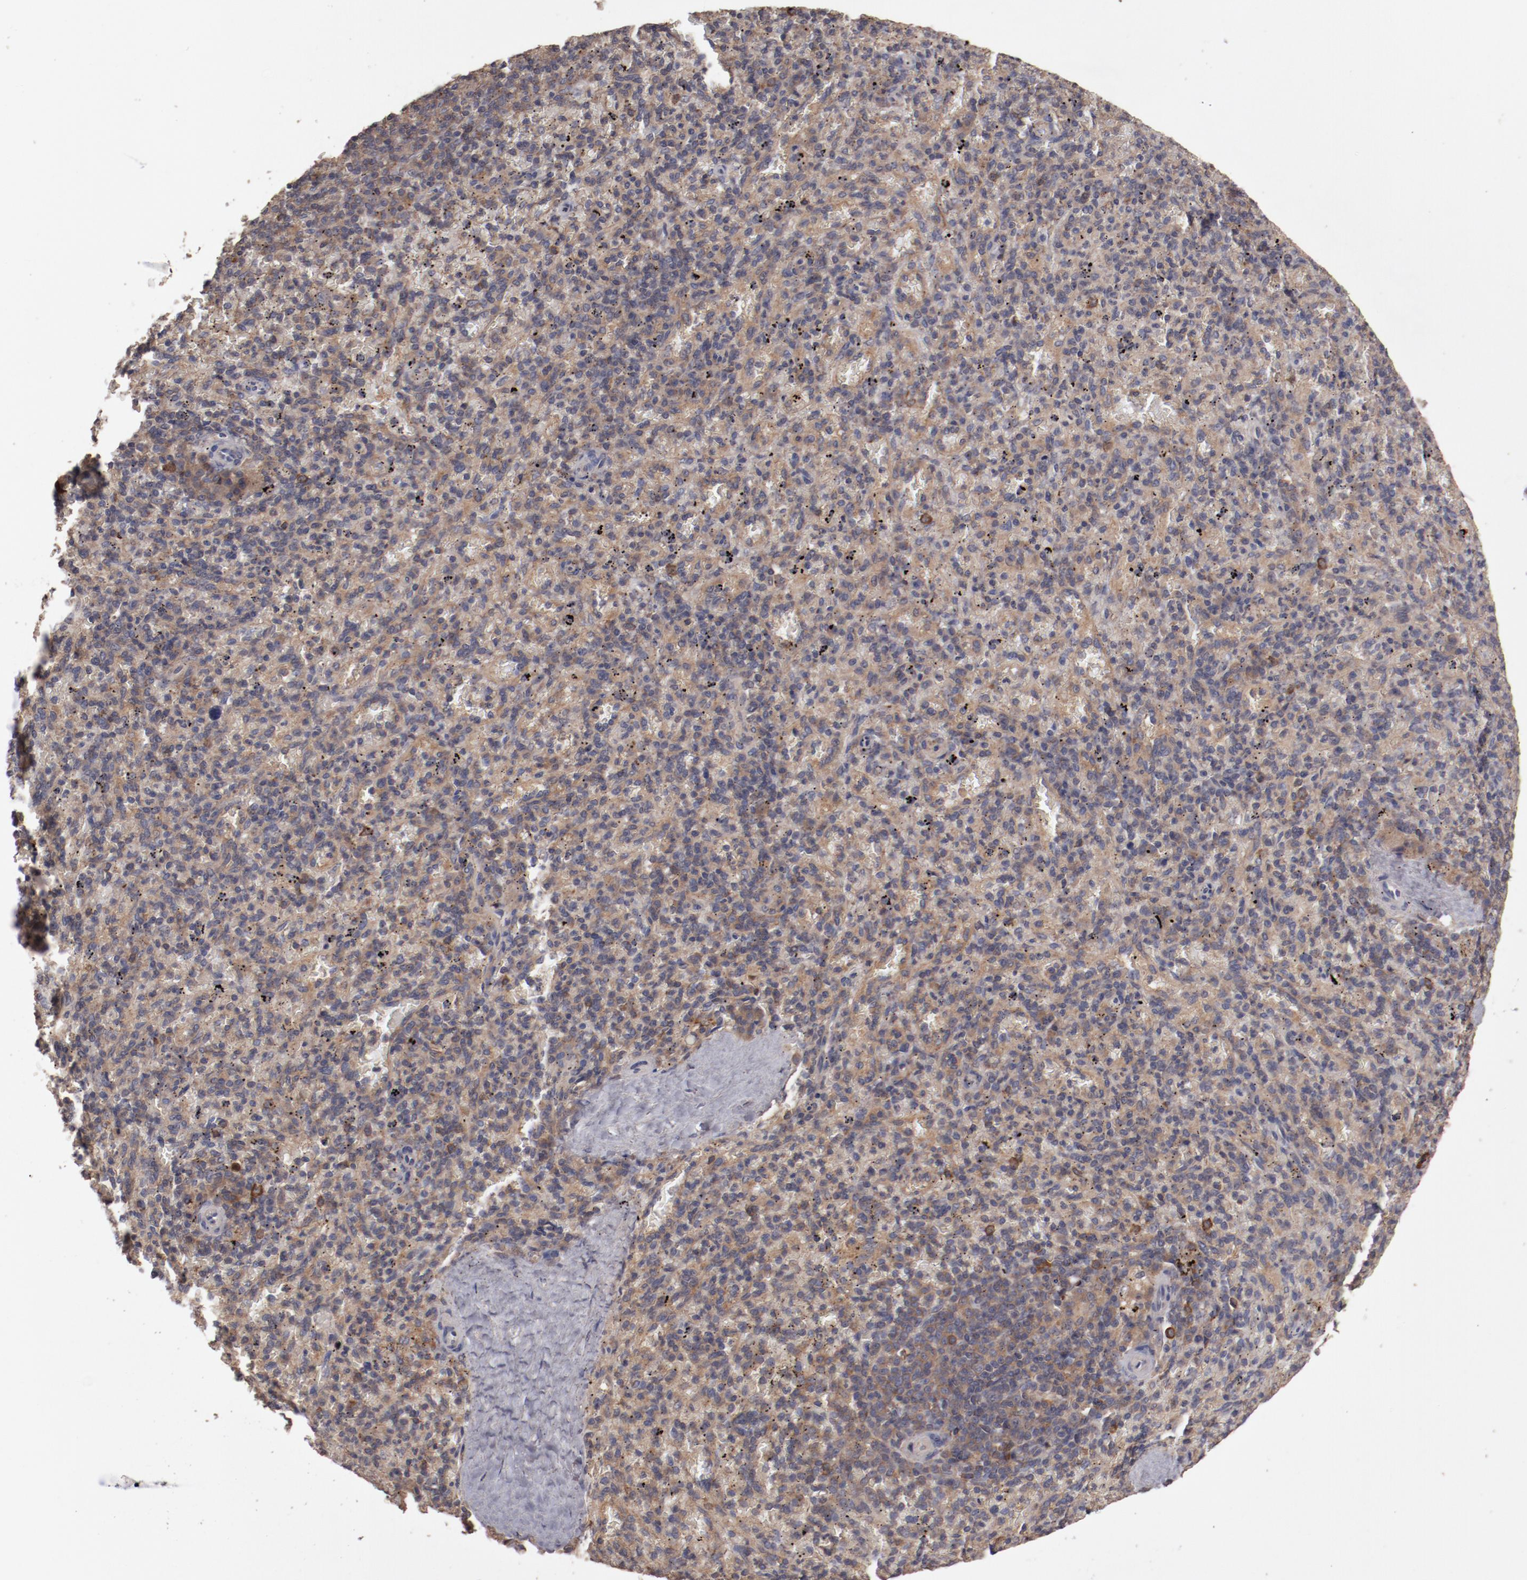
{"staining": {"intensity": "moderate", "quantity": ">75%", "location": "cytoplasmic/membranous"}, "tissue": "spleen", "cell_type": "Cells in red pulp", "image_type": "normal", "snomed": [{"axis": "morphology", "description": "Normal tissue, NOS"}, {"axis": "topography", "description": "Spleen"}], "caption": "An image showing moderate cytoplasmic/membranous staining in about >75% of cells in red pulp in unremarkable spleen, as visualized by brown immunohistochemical staining.", "gene": "LRRC75B", "patient": {"sex": "female", "age": 43}}